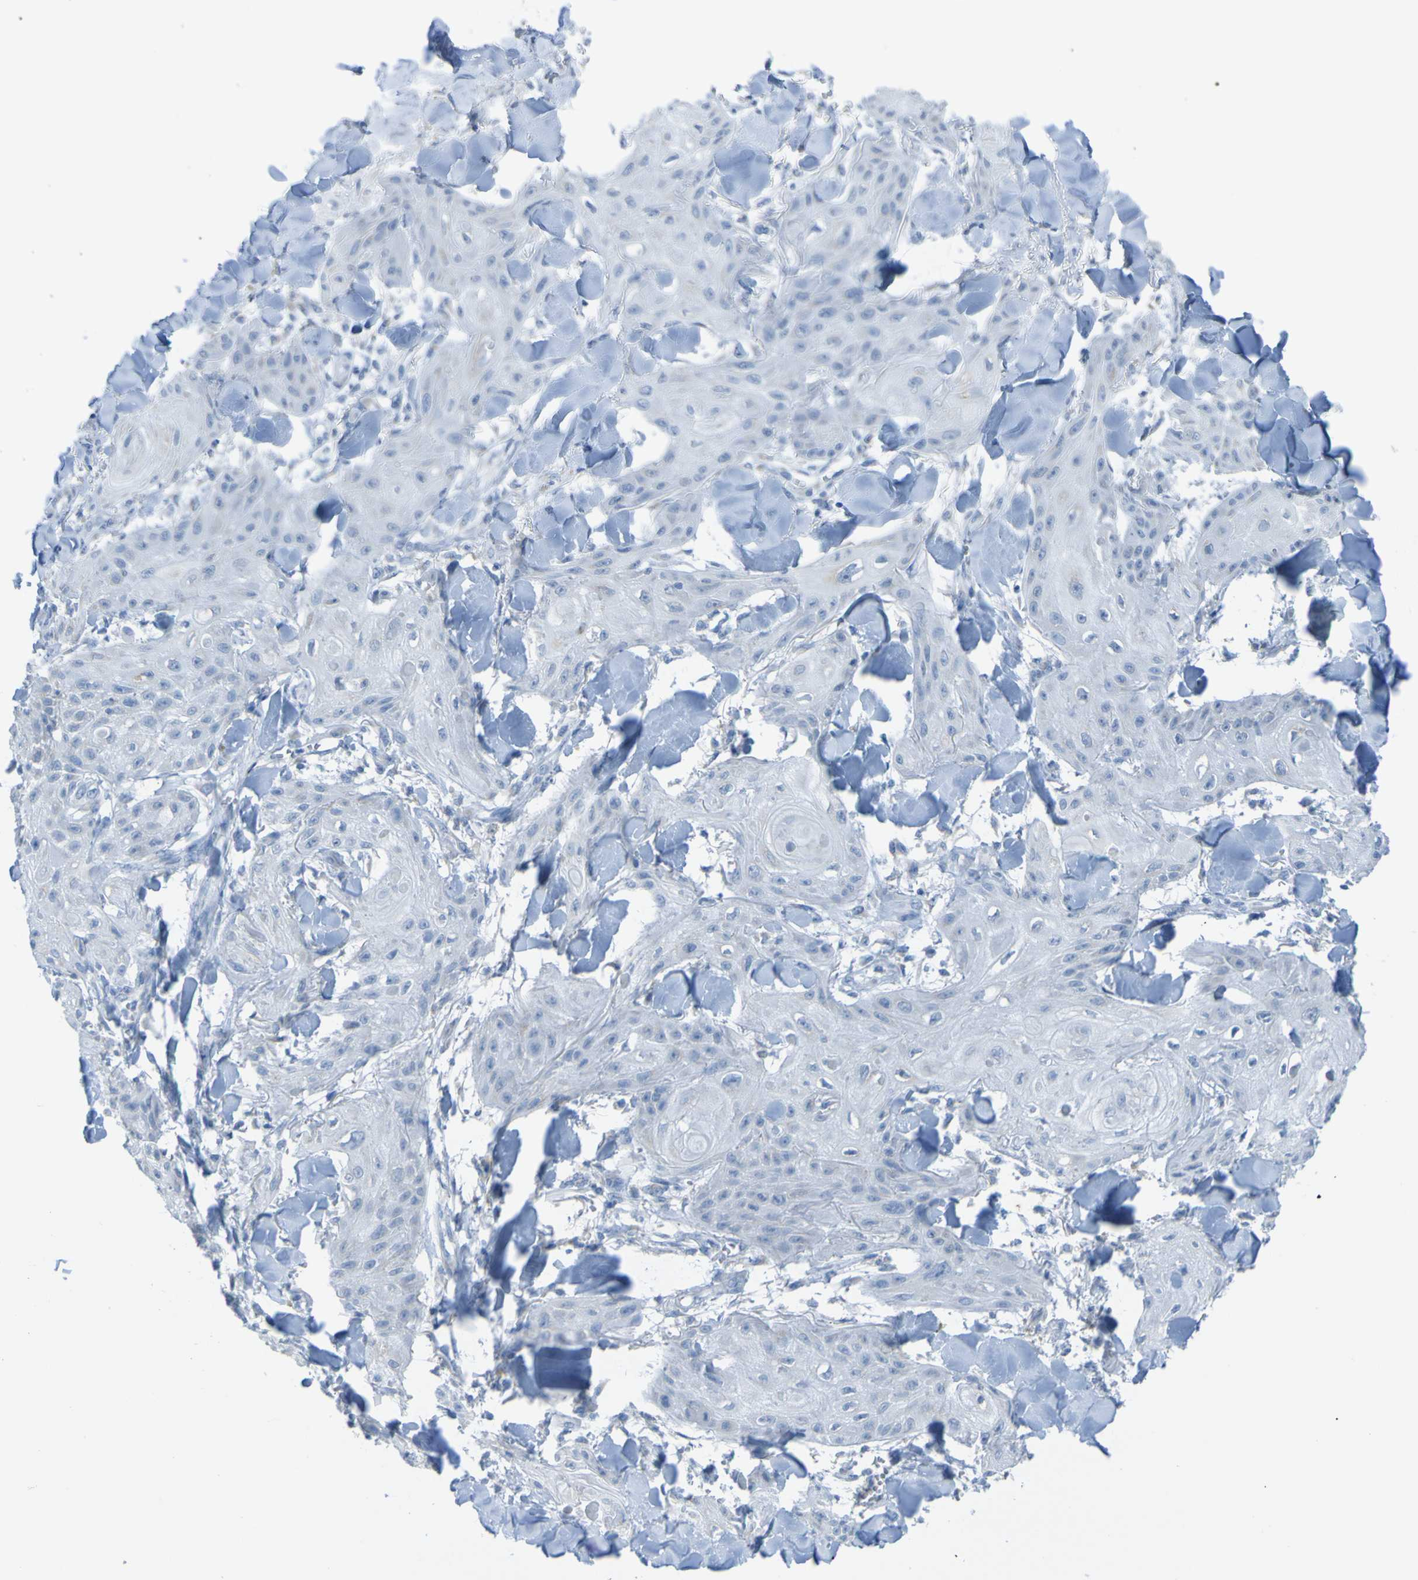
{"staining": {"intensity": "negative", "quantity": "none", "location": "none"}, "tissue": "skin cancer", "cell_type": "Tumor cells", "image_type": "cancer", "snomed": [{"axis": "morphology", "description": "Squamous cell carcinoma, NOS"}, {"axis": "topography", "description": "Skin"}], "caption": "Protein analysis of squamous cell carcinoma (skin) shows no significant staining in tumor cells.", "gene": "ACMSD", "patient": {"sex": "male", "age": 74}}